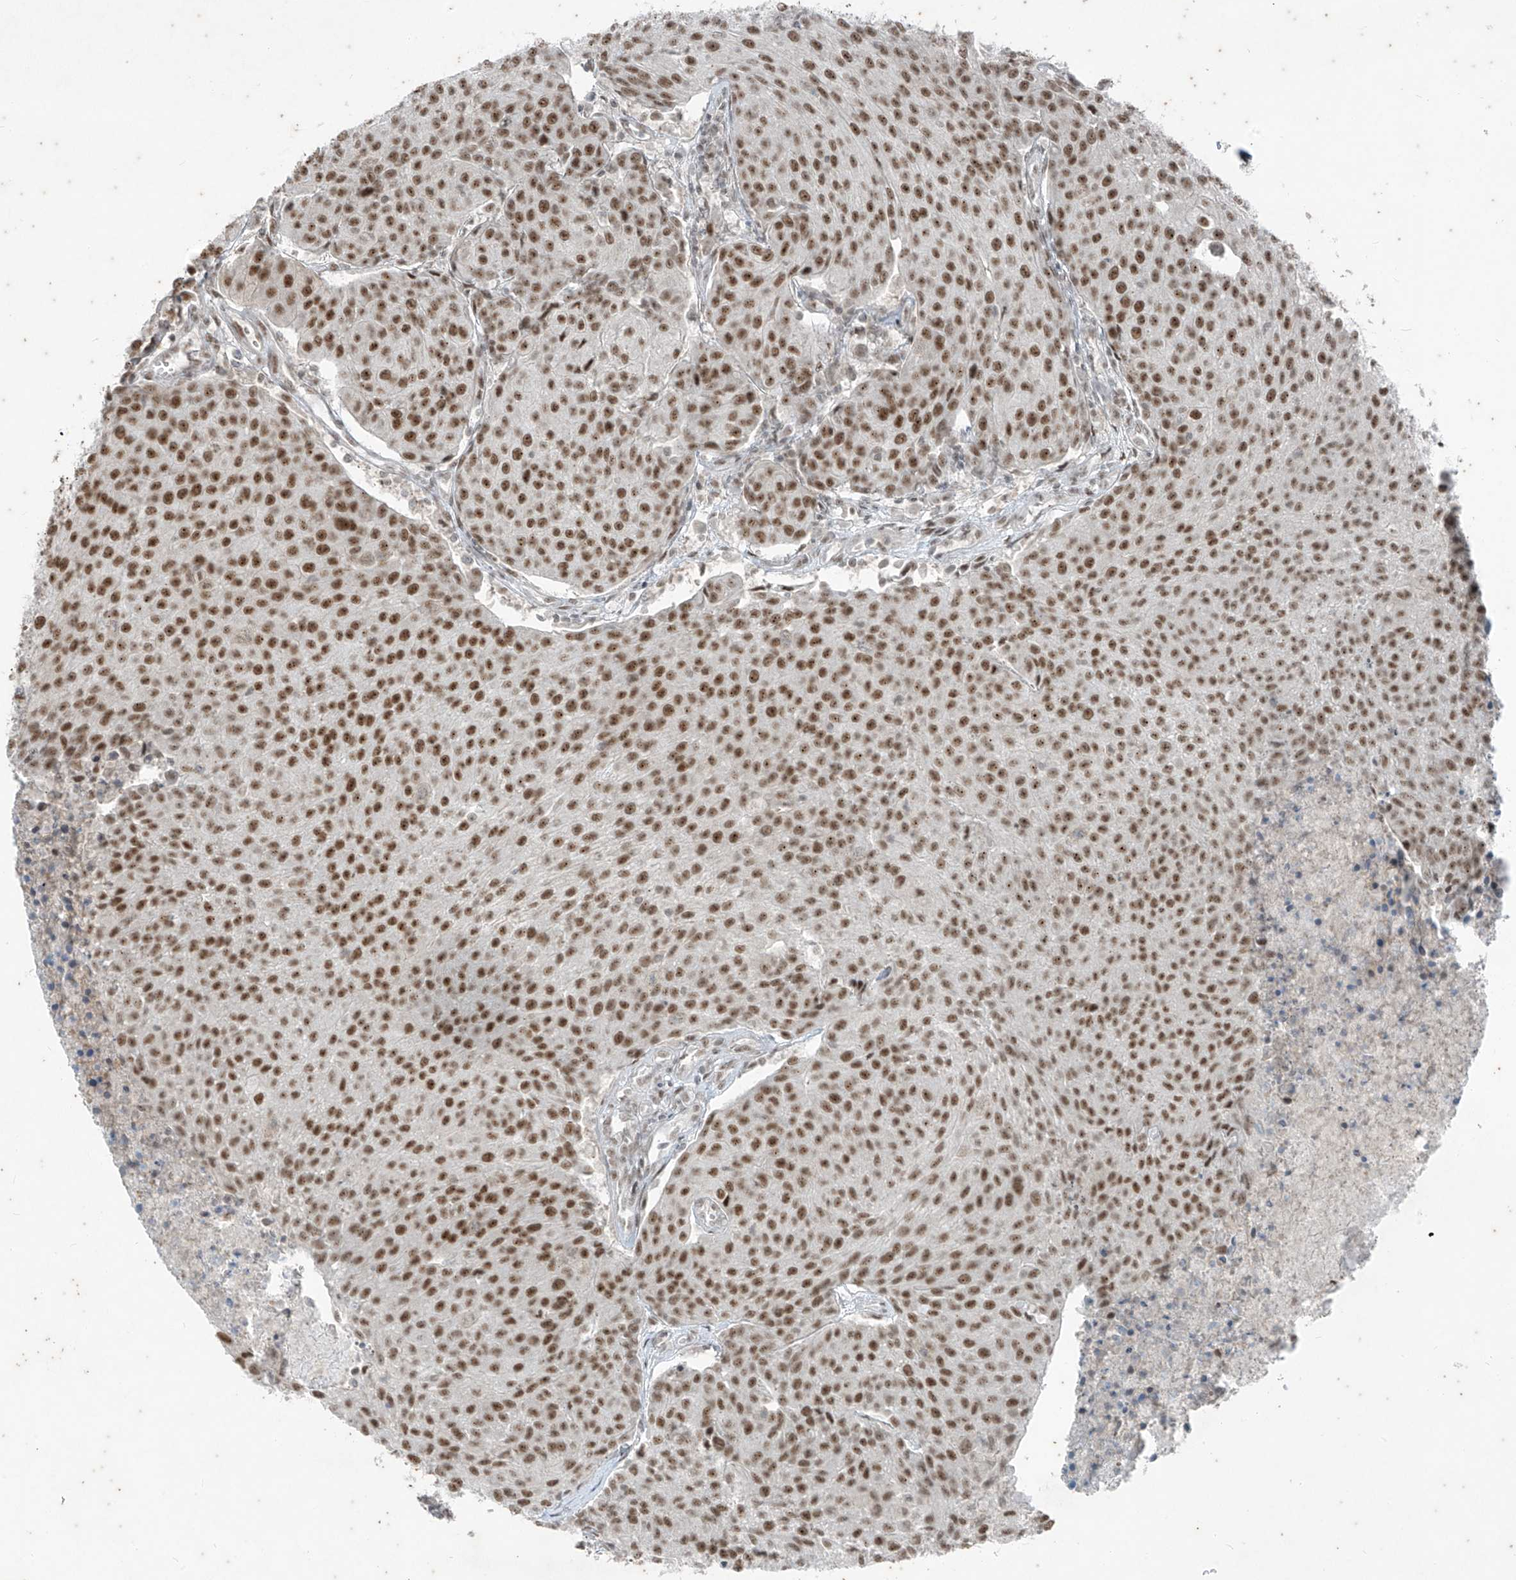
{"staining": {"intensity": "strong", "quantity": ">75%", "location": "nuclear"}, "tissue": "urothelial cancer", "cell_type": "Tumor cells", "image_type": "cancer", "snomed": [{"axis": "morphology", "description": "Urothelial carcinoma, High grade"}, {"axis": "topography", "description": "Urinary bladder"}], "caption": "This is an image of immunohistochemistry staining of urothelial cancer, which shows strong staining in the nuclear of tumor cells.", "gene": "ZNF354B", "patient": {"sex": "female", "age": 85}}